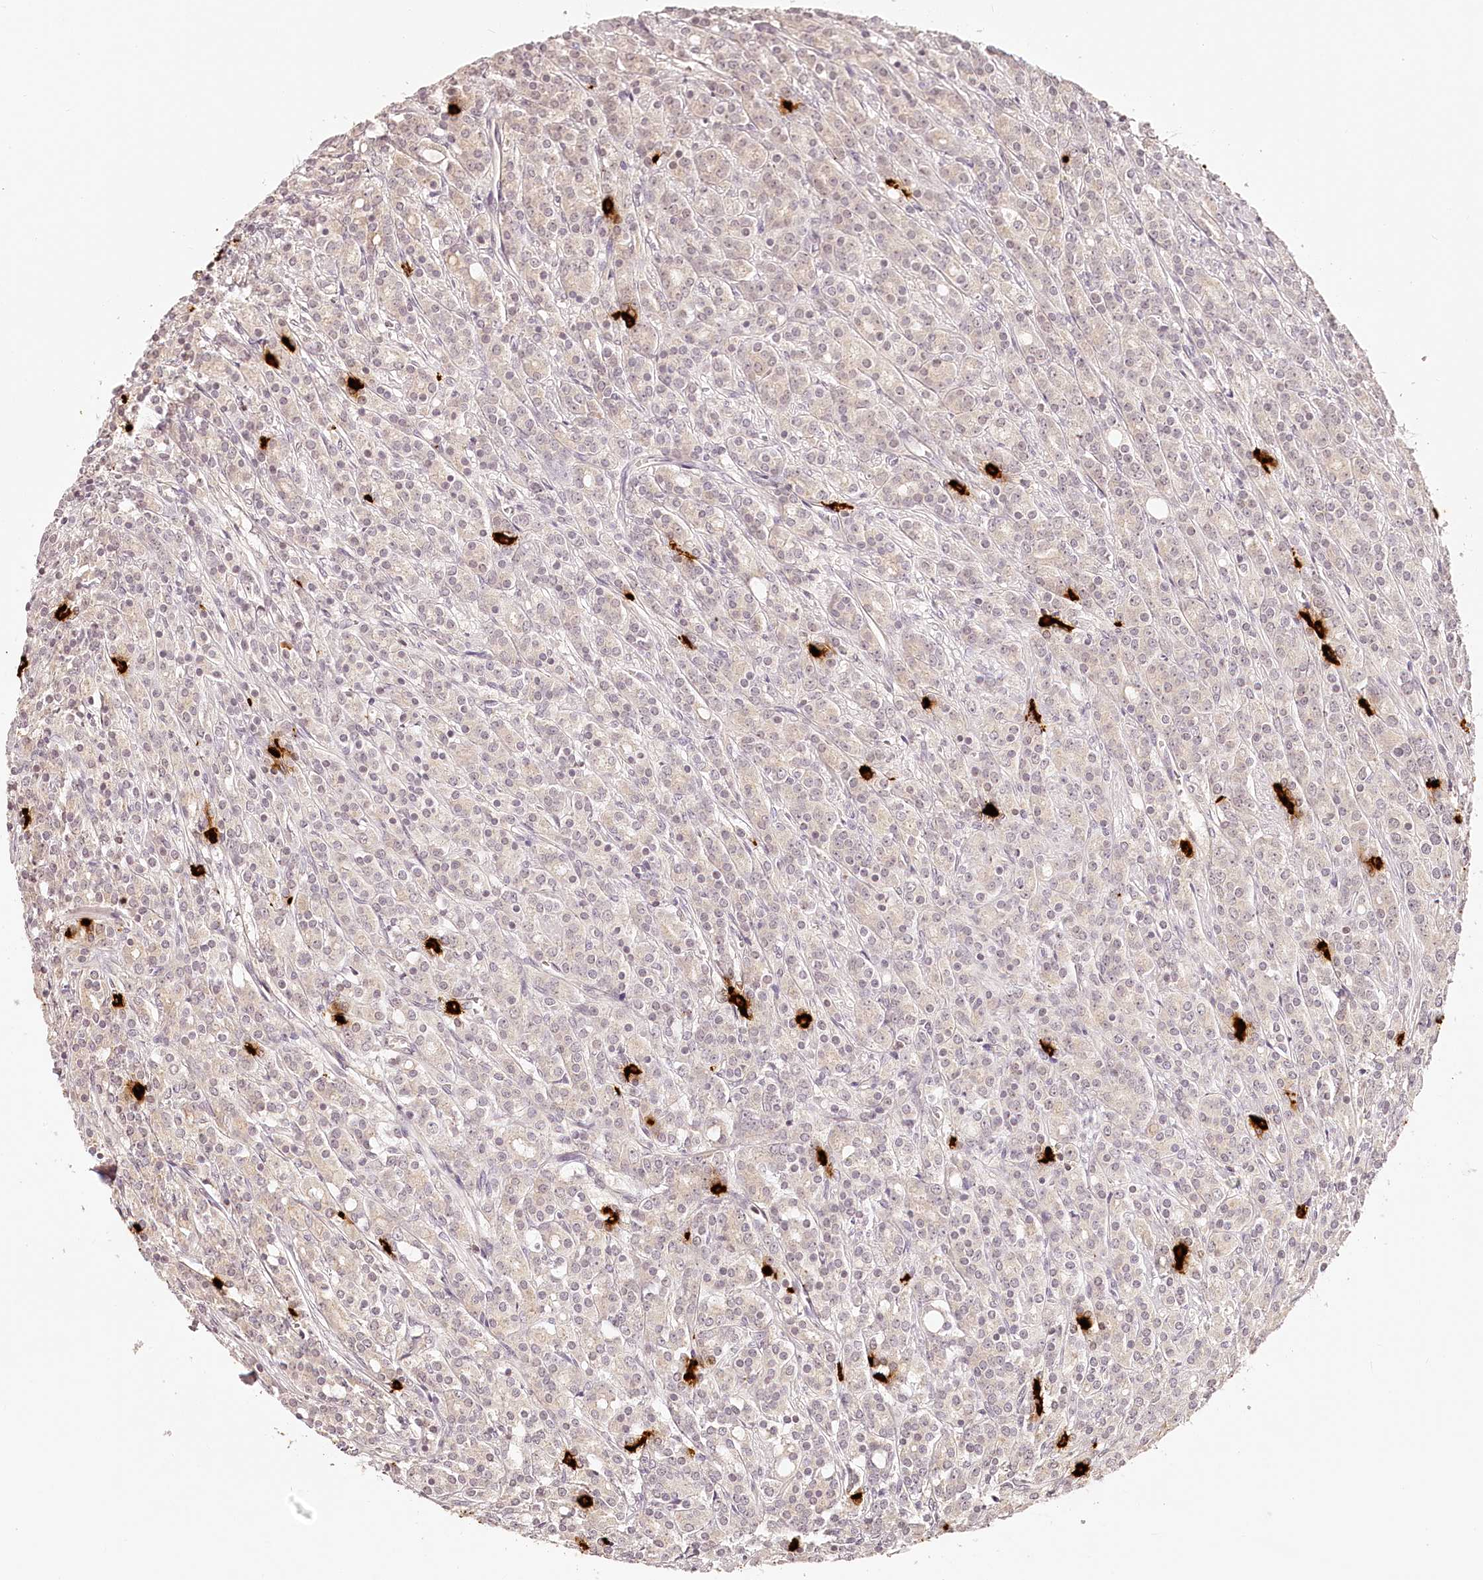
{"staining": {"intensity": "negative", "quantity": "none", "location": "none"}, "tissue": "prostate cancer", "cell_type": "Tumor cells", "image_type": "cancer", "snomed": [{"axis": "morphology", "description": "Adenocarcinoma, High grade"}, {"axis": "topography", "description": "Prostate"}], "caption": "Tumor cells are negative for protein expression in human high-grade adenocarcinoma (prostate).", "gene": "SYNGR1", "patient": {"sex": "male", "age": 62}}